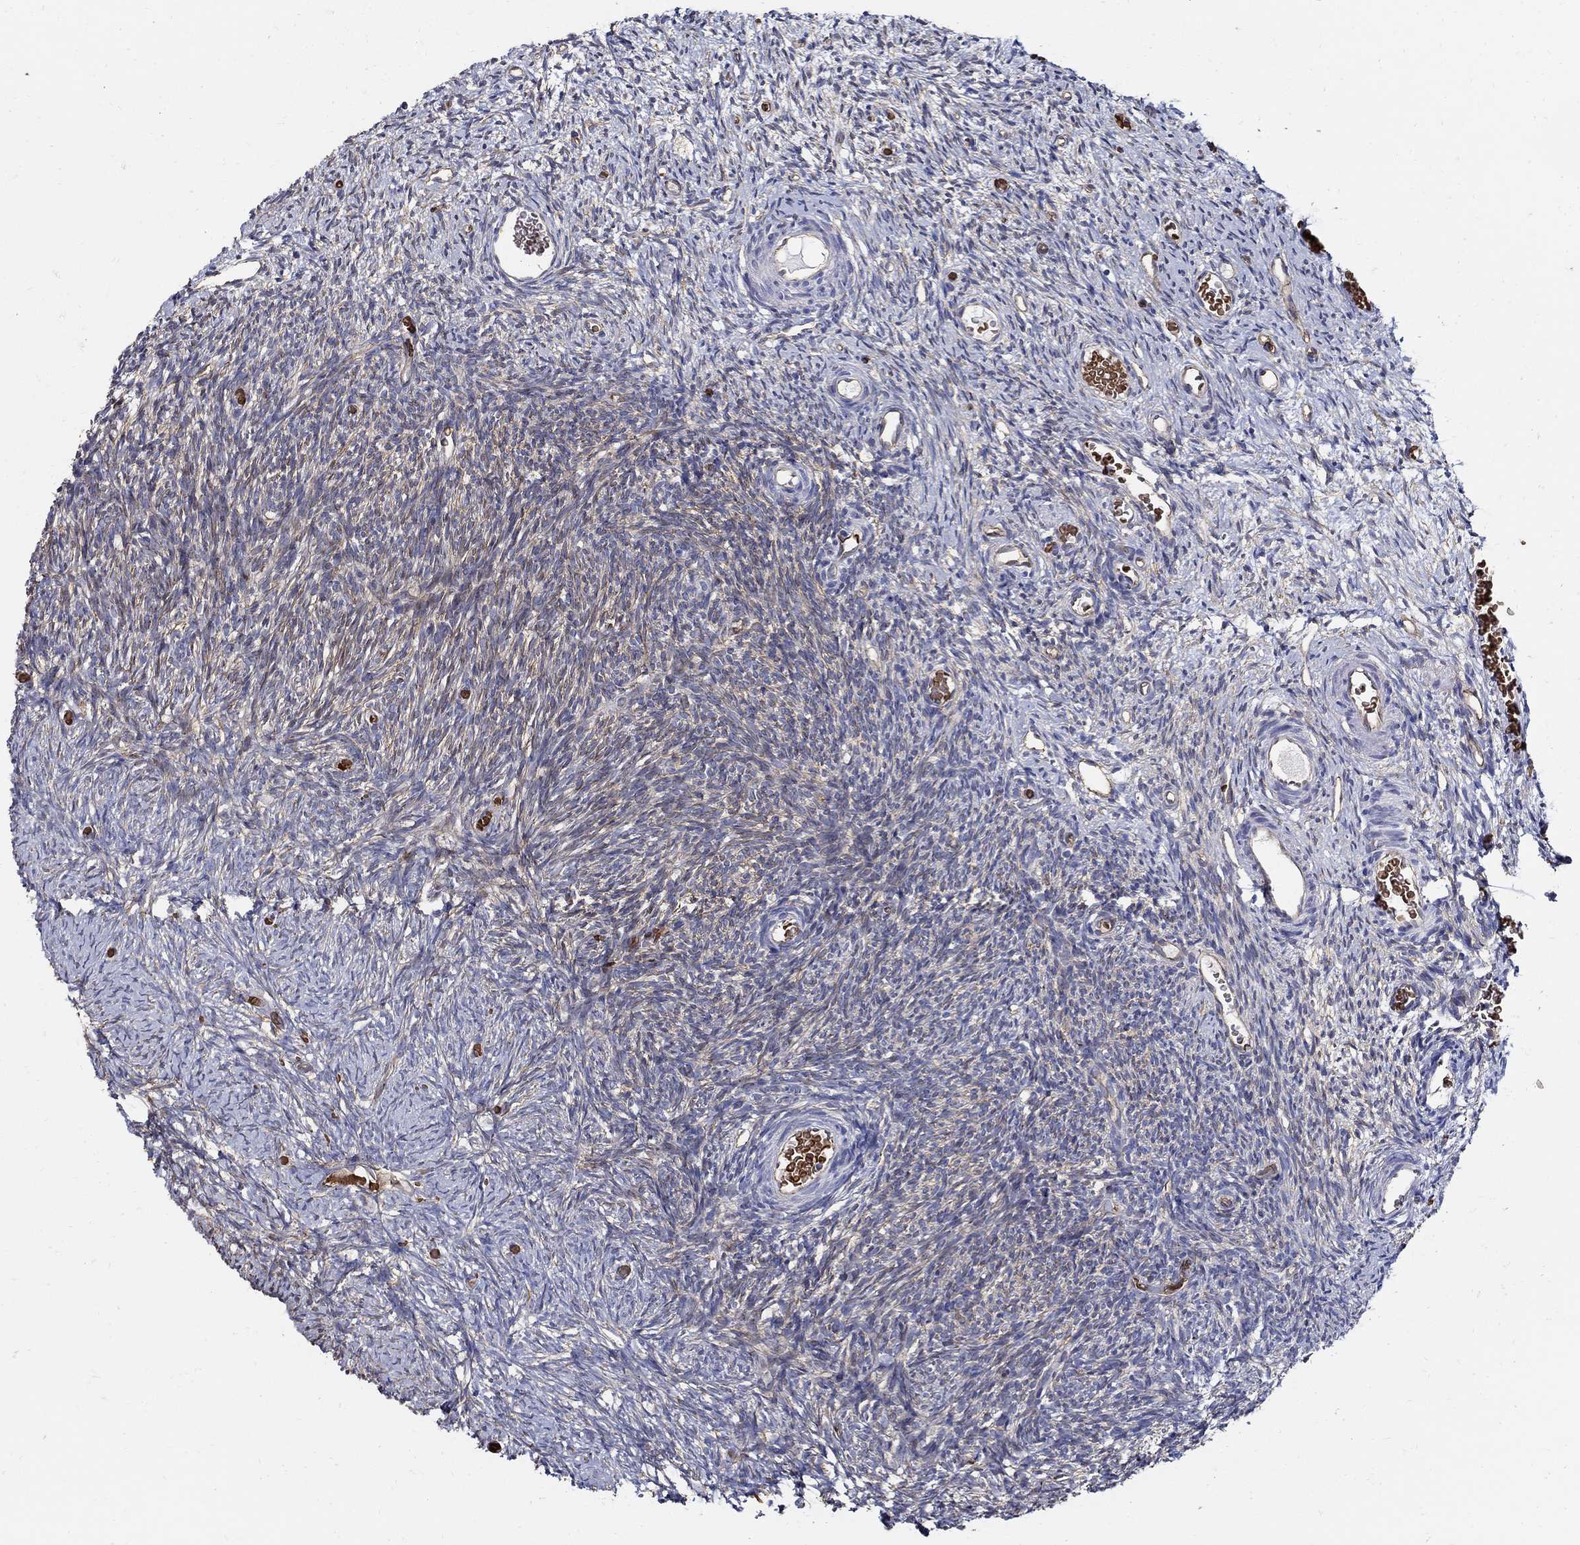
{"staining": {"intensity": "moderate", "quantity": "25%-75%", "location": "cytoplasmic/membranous"}, "tissue": "ovary", "cell_type": "Follicle cells", "image_type": "normal", "snomed": [{"axis": "morphology", "description": "Normal tissue, NOS"}, {"axis": "topography", "description": "Ovary"}], "caption": "IHC (DAB (3,3'-diaminobenzidine)) staining of normal human ovary demonstrates moderate cytoplasmic/membranous protein positivity in about 25%-75% of follicle cells.", "gene": "APBB3", "patient": {"sex": "female", "age": 39}}